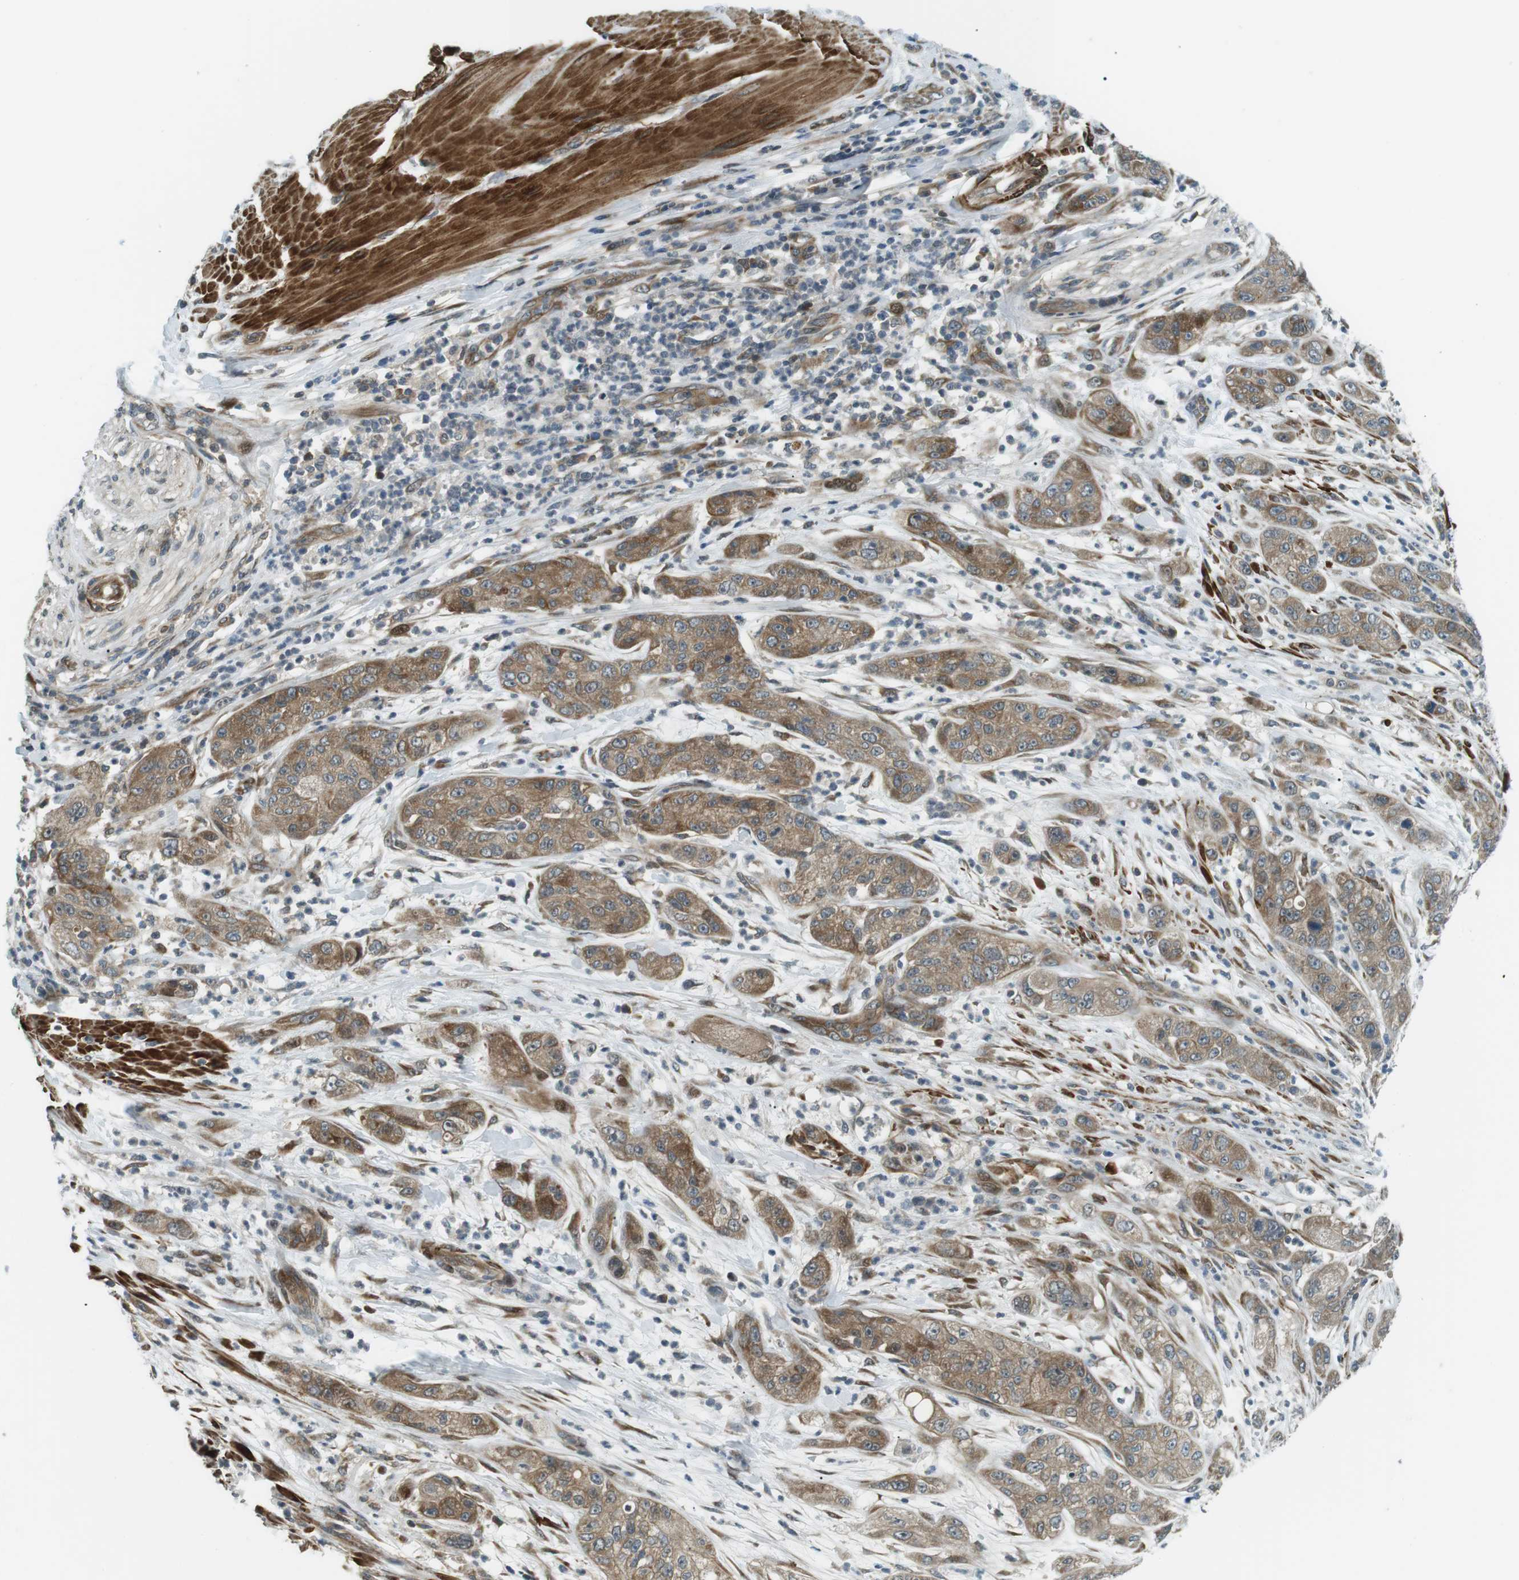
{"staining": {"intensity": "moderate", "quantity": ">75%", "location": "cytoplasmic/membranous"}, "tissue": "pancreatic cancer", "cell_type": "Tumor cells", "image_type": "cancer", "snomed": [{"axis": "morphology", "description": "Adenocarcinoma, NOS"}, {"axis": "topography", "description": "Pancreas"}], "caption": "Pancreatic cancer (adenocarcinoma) stained with IHC exhibits moderate cytoplasmic/membranous staining in approximately >75% of tumor cells.", "gene": "TMEM74", "patient": {"sex": "female", "age": 78}}